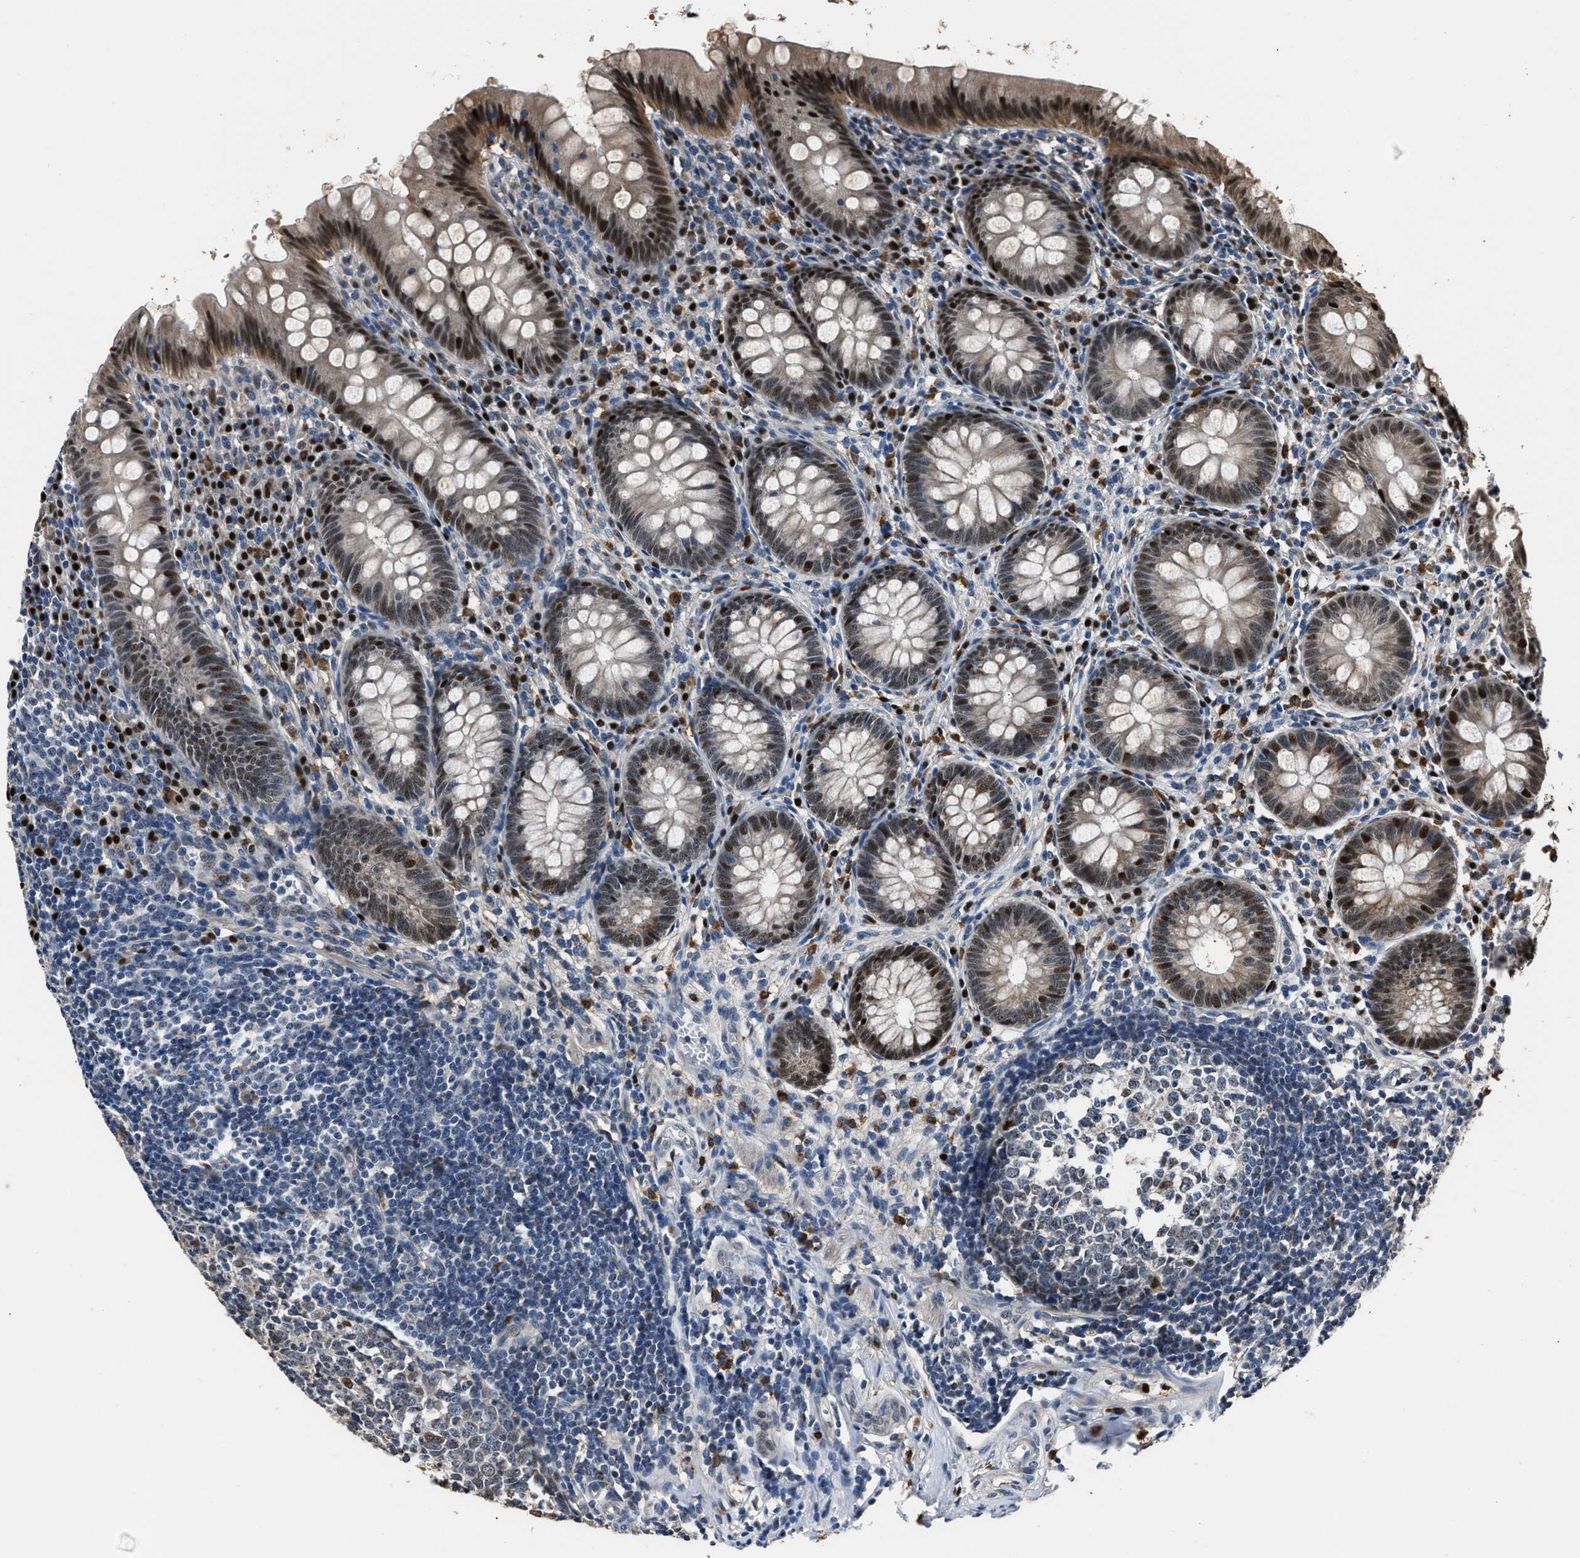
{"staining": {"intensity": "strong", "quantity": "<25%", "location": "cytoplasmic/membranous,nuclear"}, "tissue": "appendix", "cell_type": "Glandular cells", "image_type": "normal", "snomed": [{"axis": "morphology", "description": "Normal tissue, NOS"}, {"axis": "topography", "description": "Appendix"}], "caption": "Immunohistochemistry (IHC) of normal human appendix shows medium levels of strong cytoplasmic/membranous,nuclear expression in about <25% of glandular cells.", "gene": "NSUN5", "patient": {"sex": "male", "age": 56}}